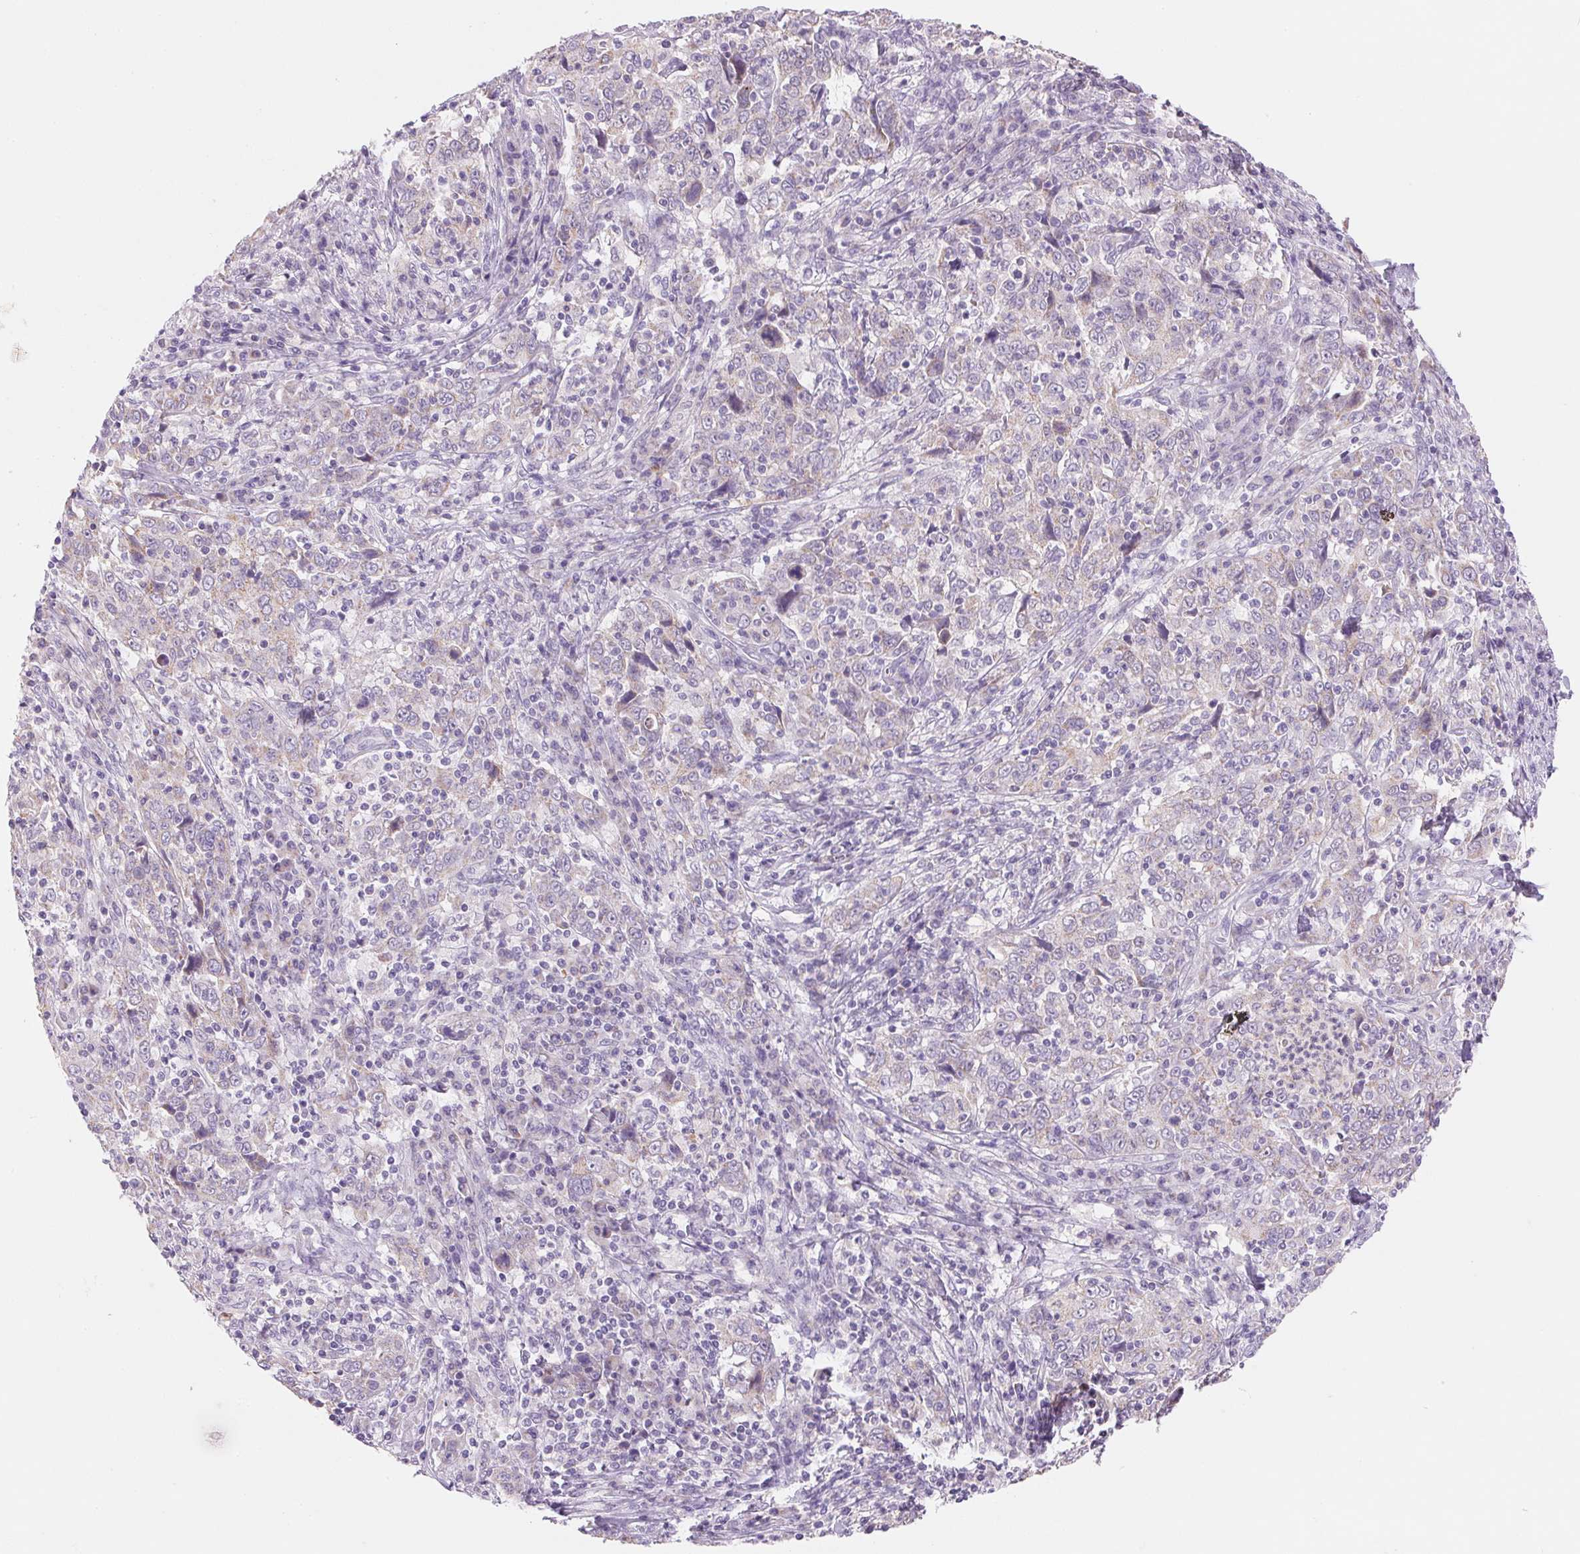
{"staining": {"intensity": "negative", "quantity": "none", "location": "none"}, "tissue": "cervical cancer", "cell_type": "Tumor cells", "image_type": "cancer", "snomed": [{"axis": "morphology", "description": "Squamous cell carcinoma, NOS"}, {"axis": "topography", "description": "Cervix"}], "caption": "Tumor cells show no significant expression in cervical cancer.", "gene": "DPPA5", "patient": {"sex": "female", "age": 46}}